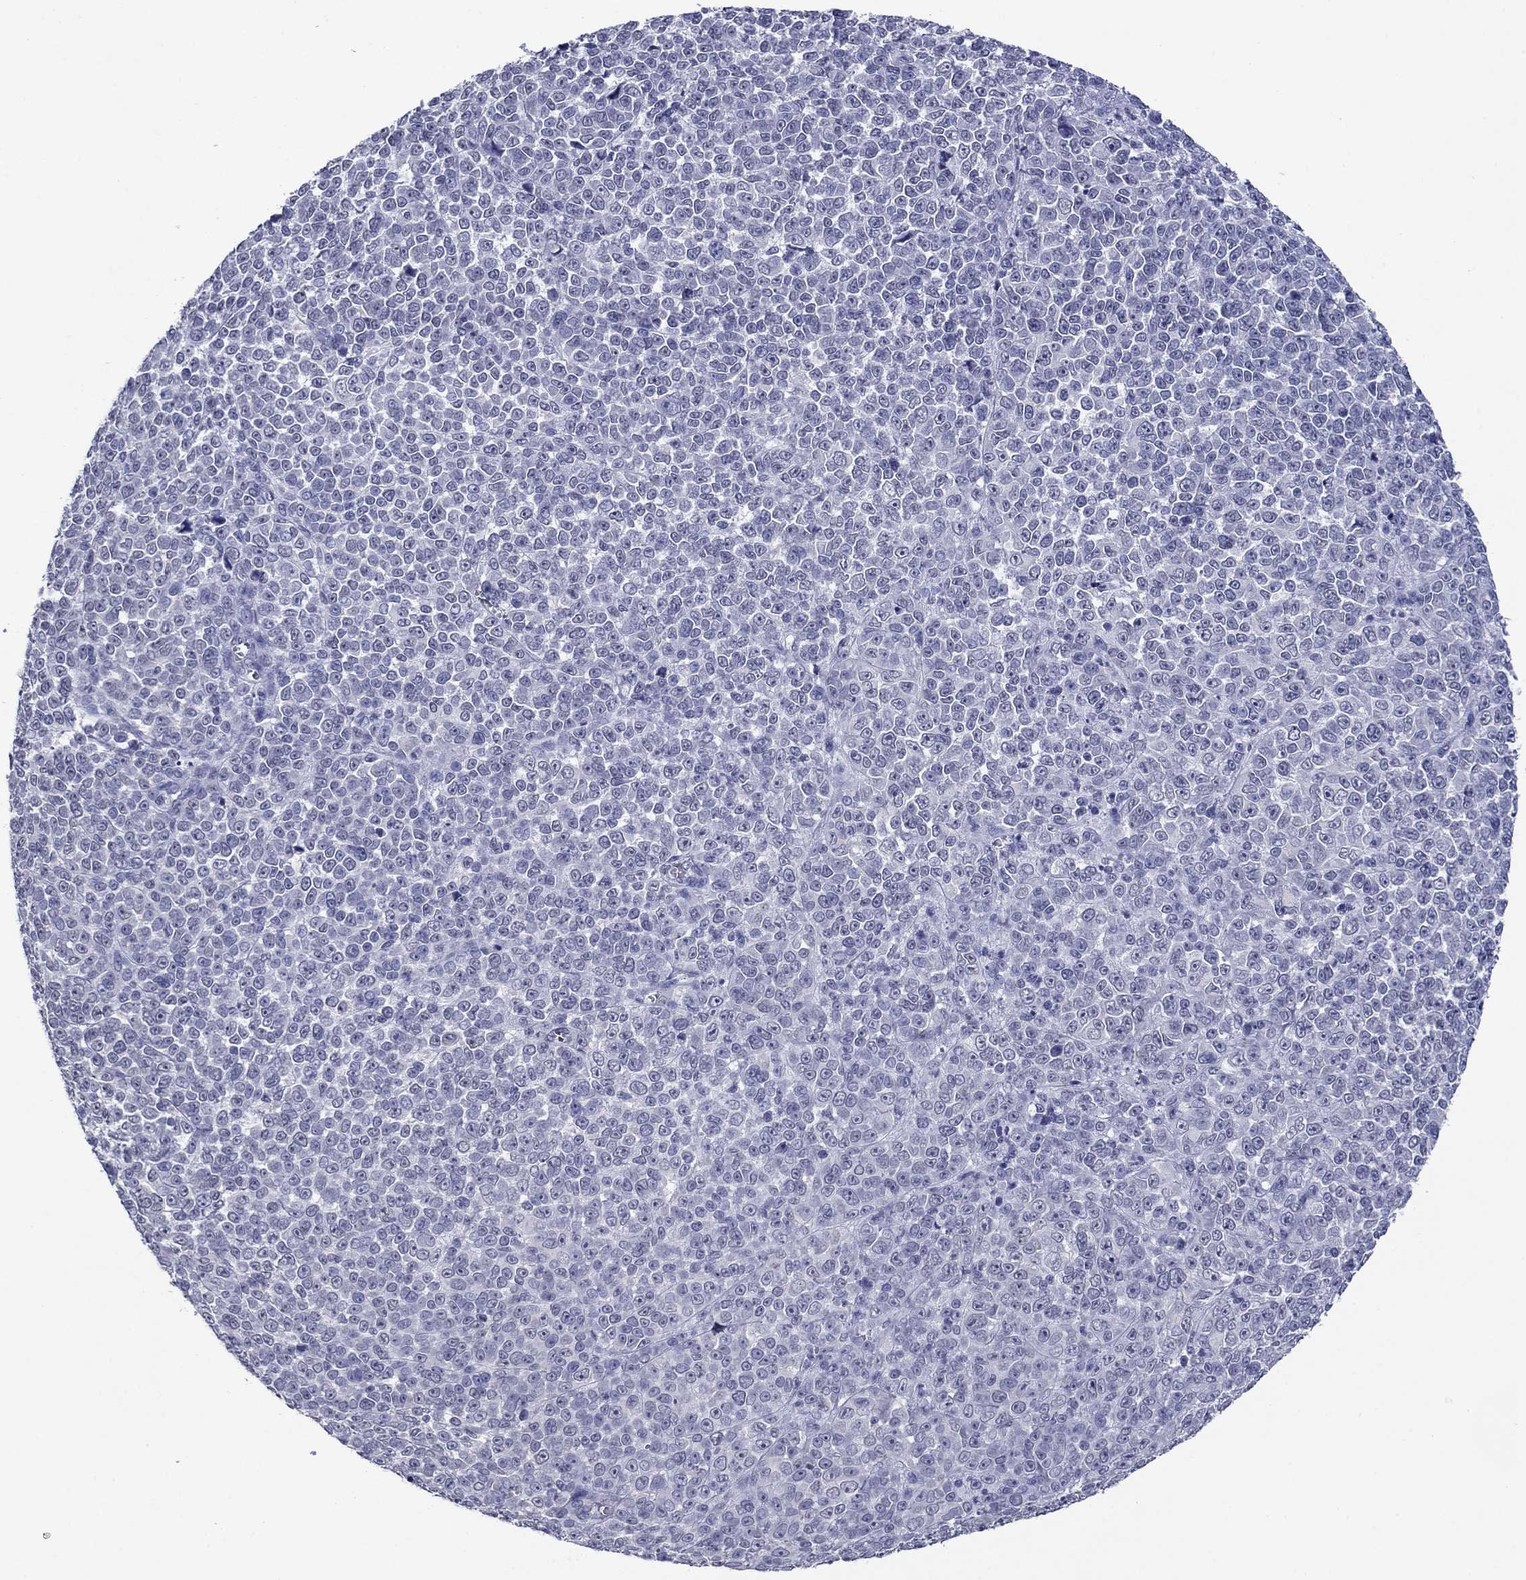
{"staining": {"intensity": "negative", "quantity": "none", "location": "none"}, "tissue": "melanoma", "cell_type": "Tumor cells", "image_type": "cancer", "snomed": [{"axis": "morphology", "description": "Malignant melanoma, NOS"}, {"axis": "topography", "description": "Skin"}], "caption": "Immunohistochemistry (IHC) of melanoma displays no staining in tumor cells. (Brightfield microscopy of DAB IHC at high magnification).", "gene": "HAO1", "patient": {"sex": "female", "age": 95}}